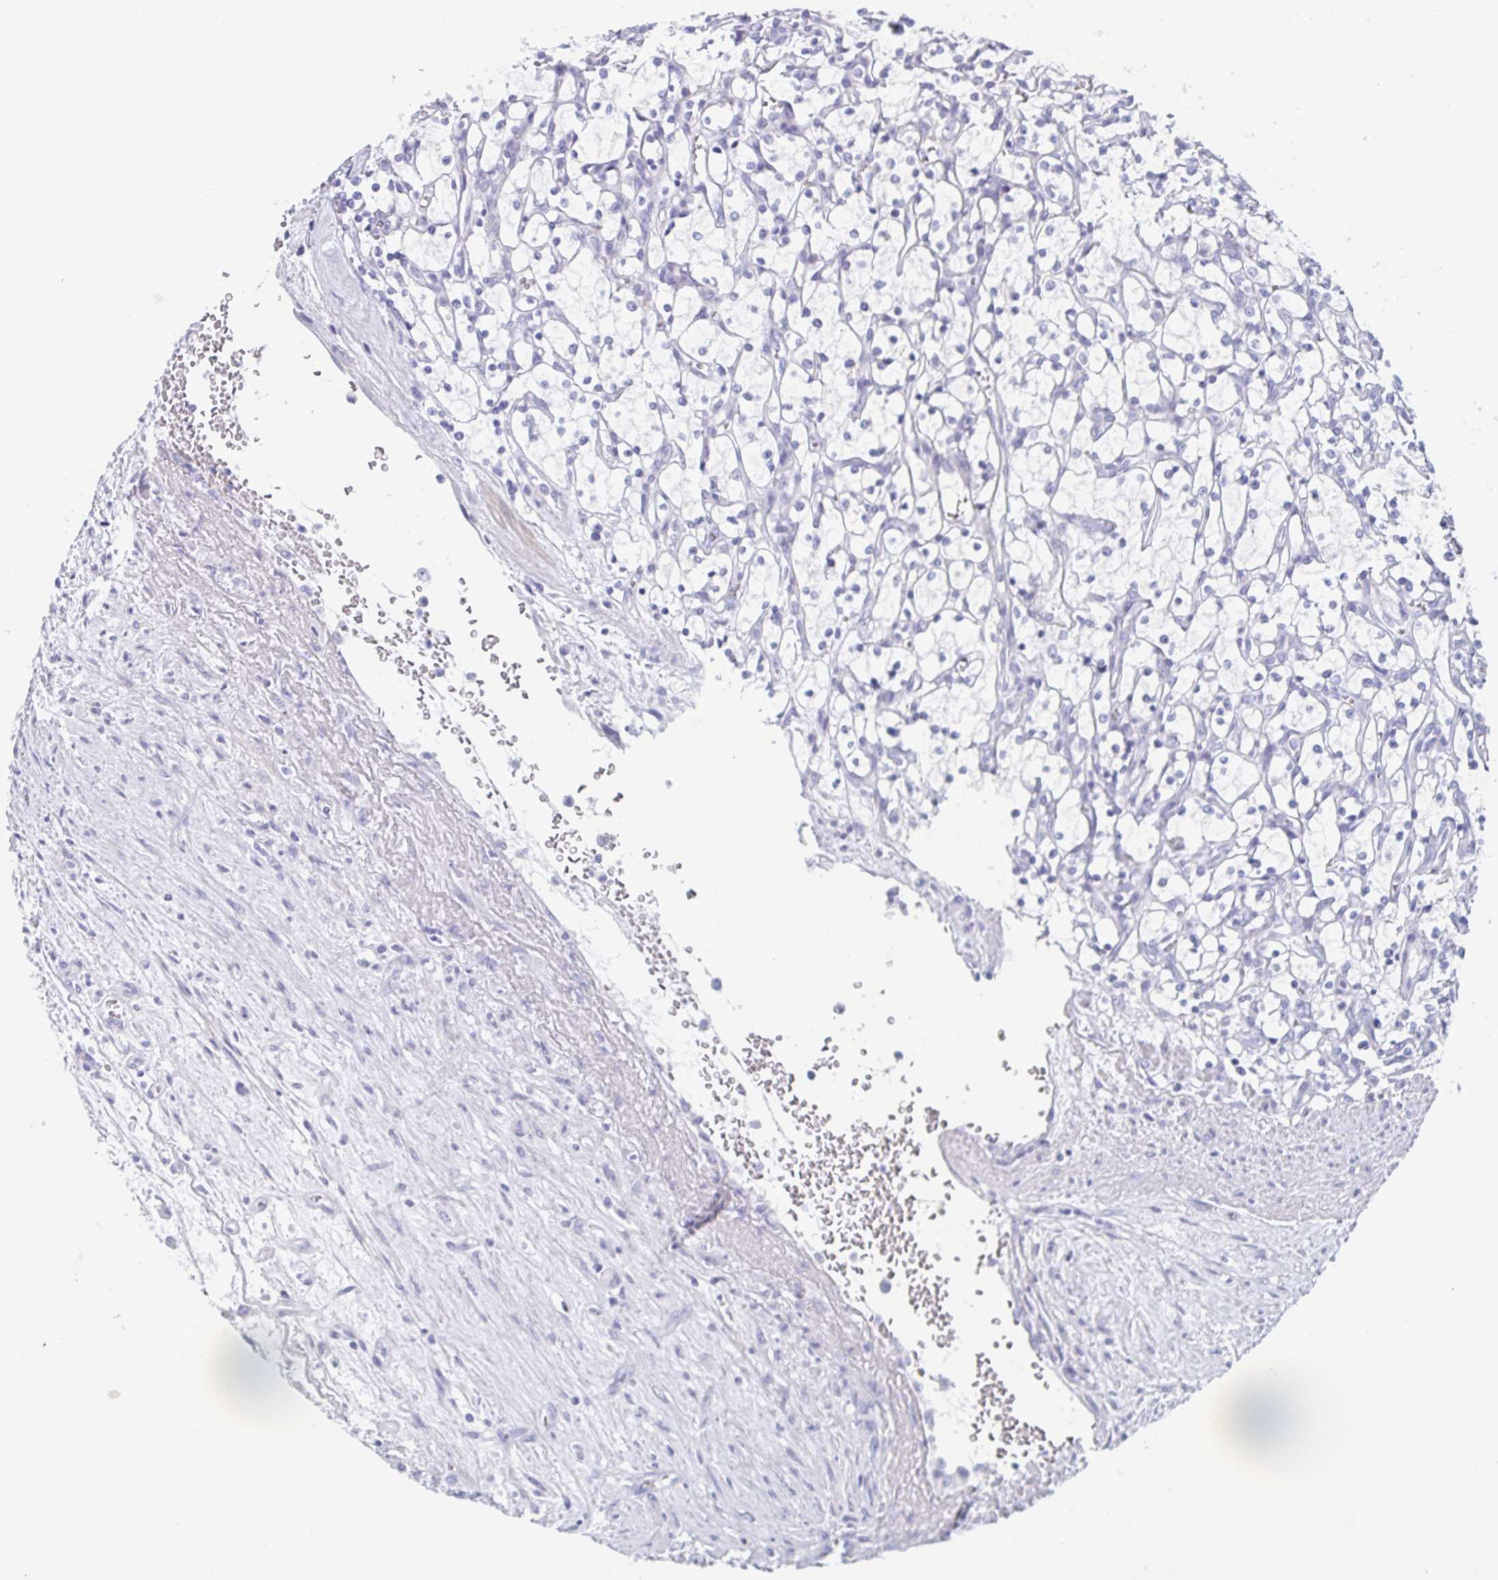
{"staining": {"intensity": "negative", "quantity": "none", "location": "none"}, "tissue": "renal cancer", "cell_type": "Tumor cells", "image_type": "cancer", "snomed": [{"axis": "morphology", "description": "Adenocarcinoma, NOS"}, {"axis": "topography", "description": "Kidney"}], "caption": "Protein analysis of renal cancer shows no significant positivity in tumor cells.", "gene": "TAGLN3", "patient": {"sex": "female", "age": 69}}